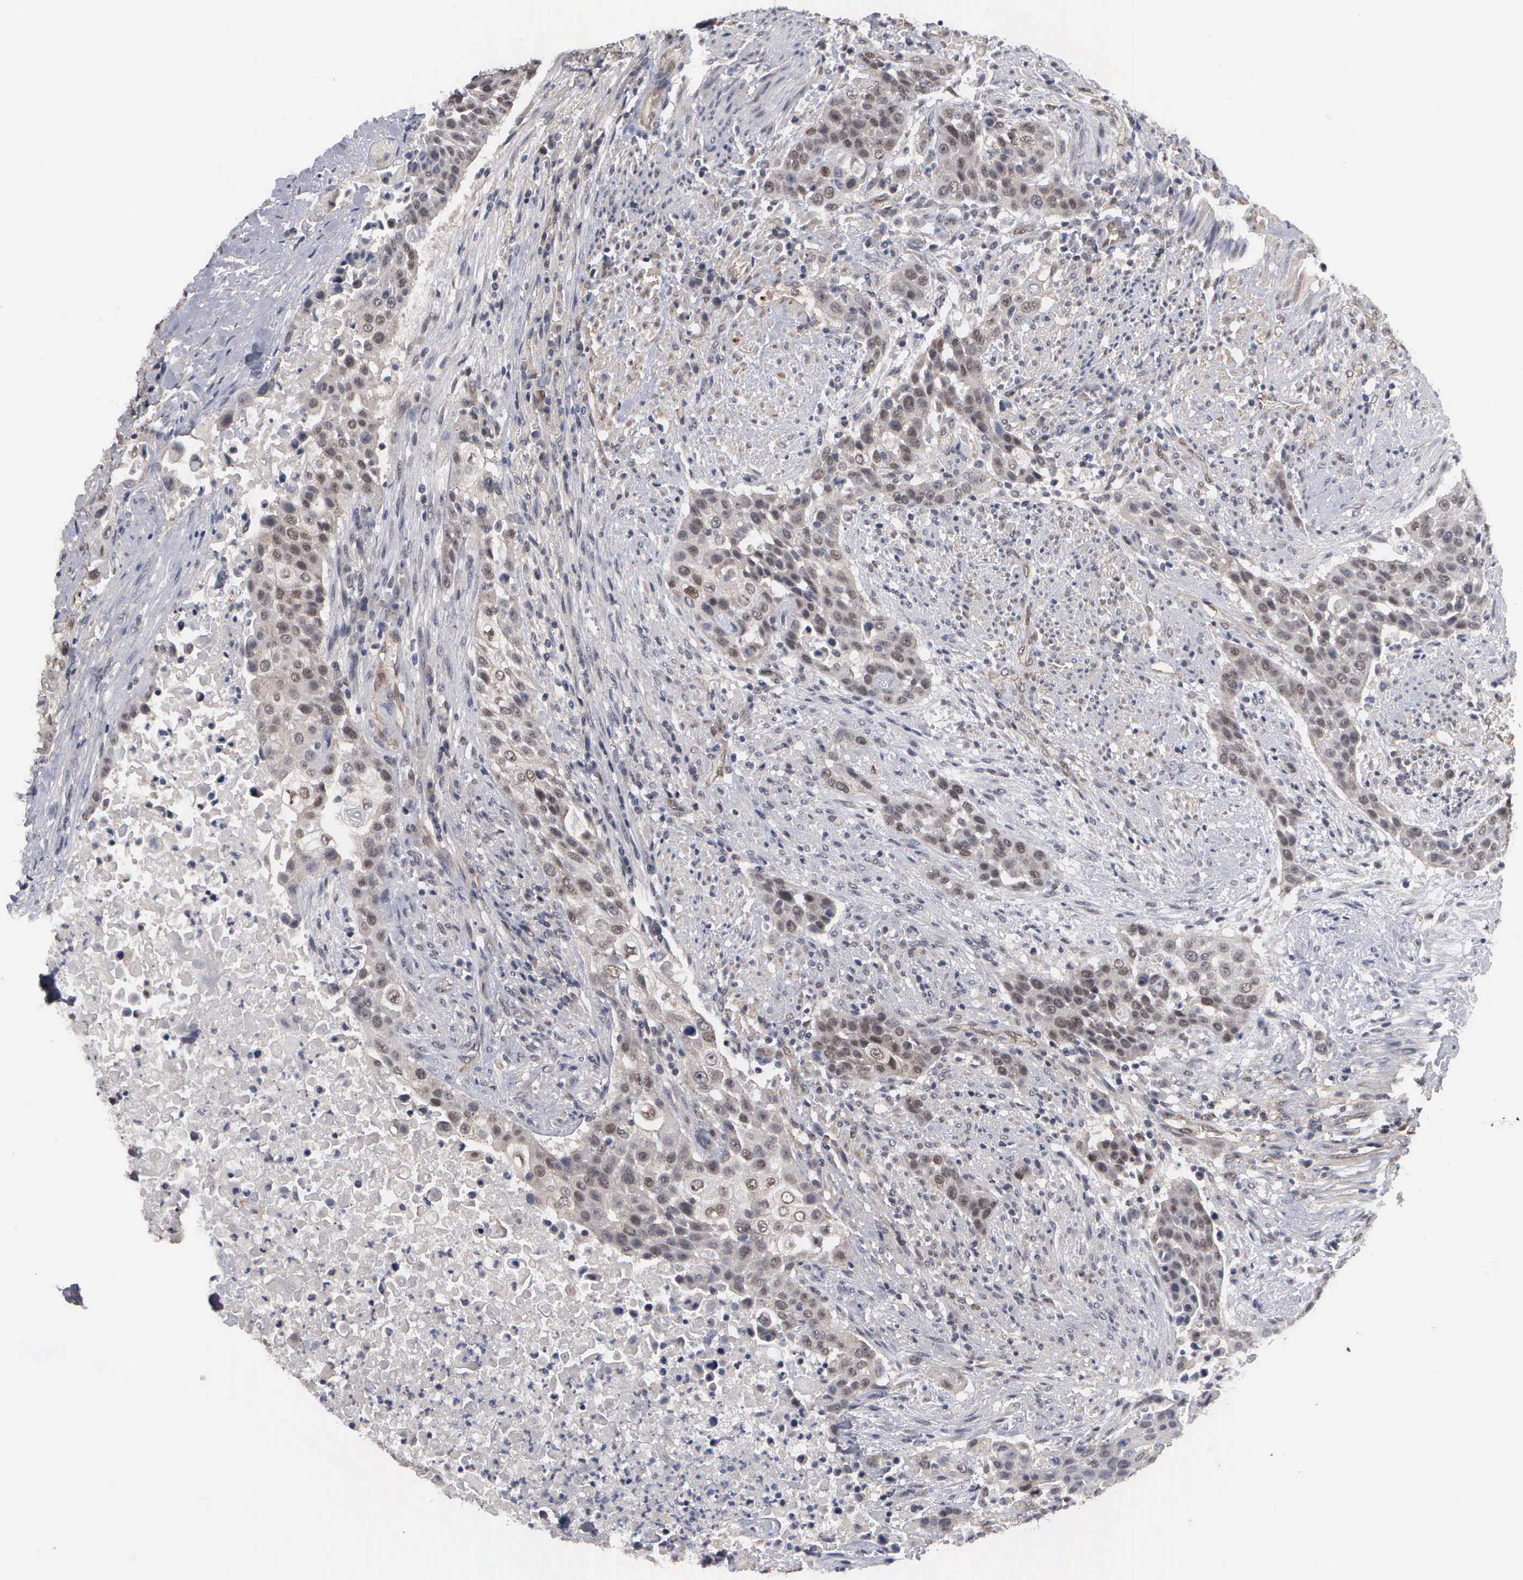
{"staining": {"intensity": "weak", "quantity": "25%-75%", "location": "nuclear"}, "tissue": "urothelial cancer", "cell_type": "Tumor cells", "image_type": "cancer", "snomed": [{"axis": "morphology", "description": "Urothelial carcinoma, High grade"}, {"axis": "topography", "description": "Urinary bladder"}], "caption": "Urothelial cancer stained with immunohistochemistry exhibits weak nuclear expression in about 25%-75% of tumor cells.", "gene": "ZBTB33", "patient": {"sex": "male", "age": 74}}